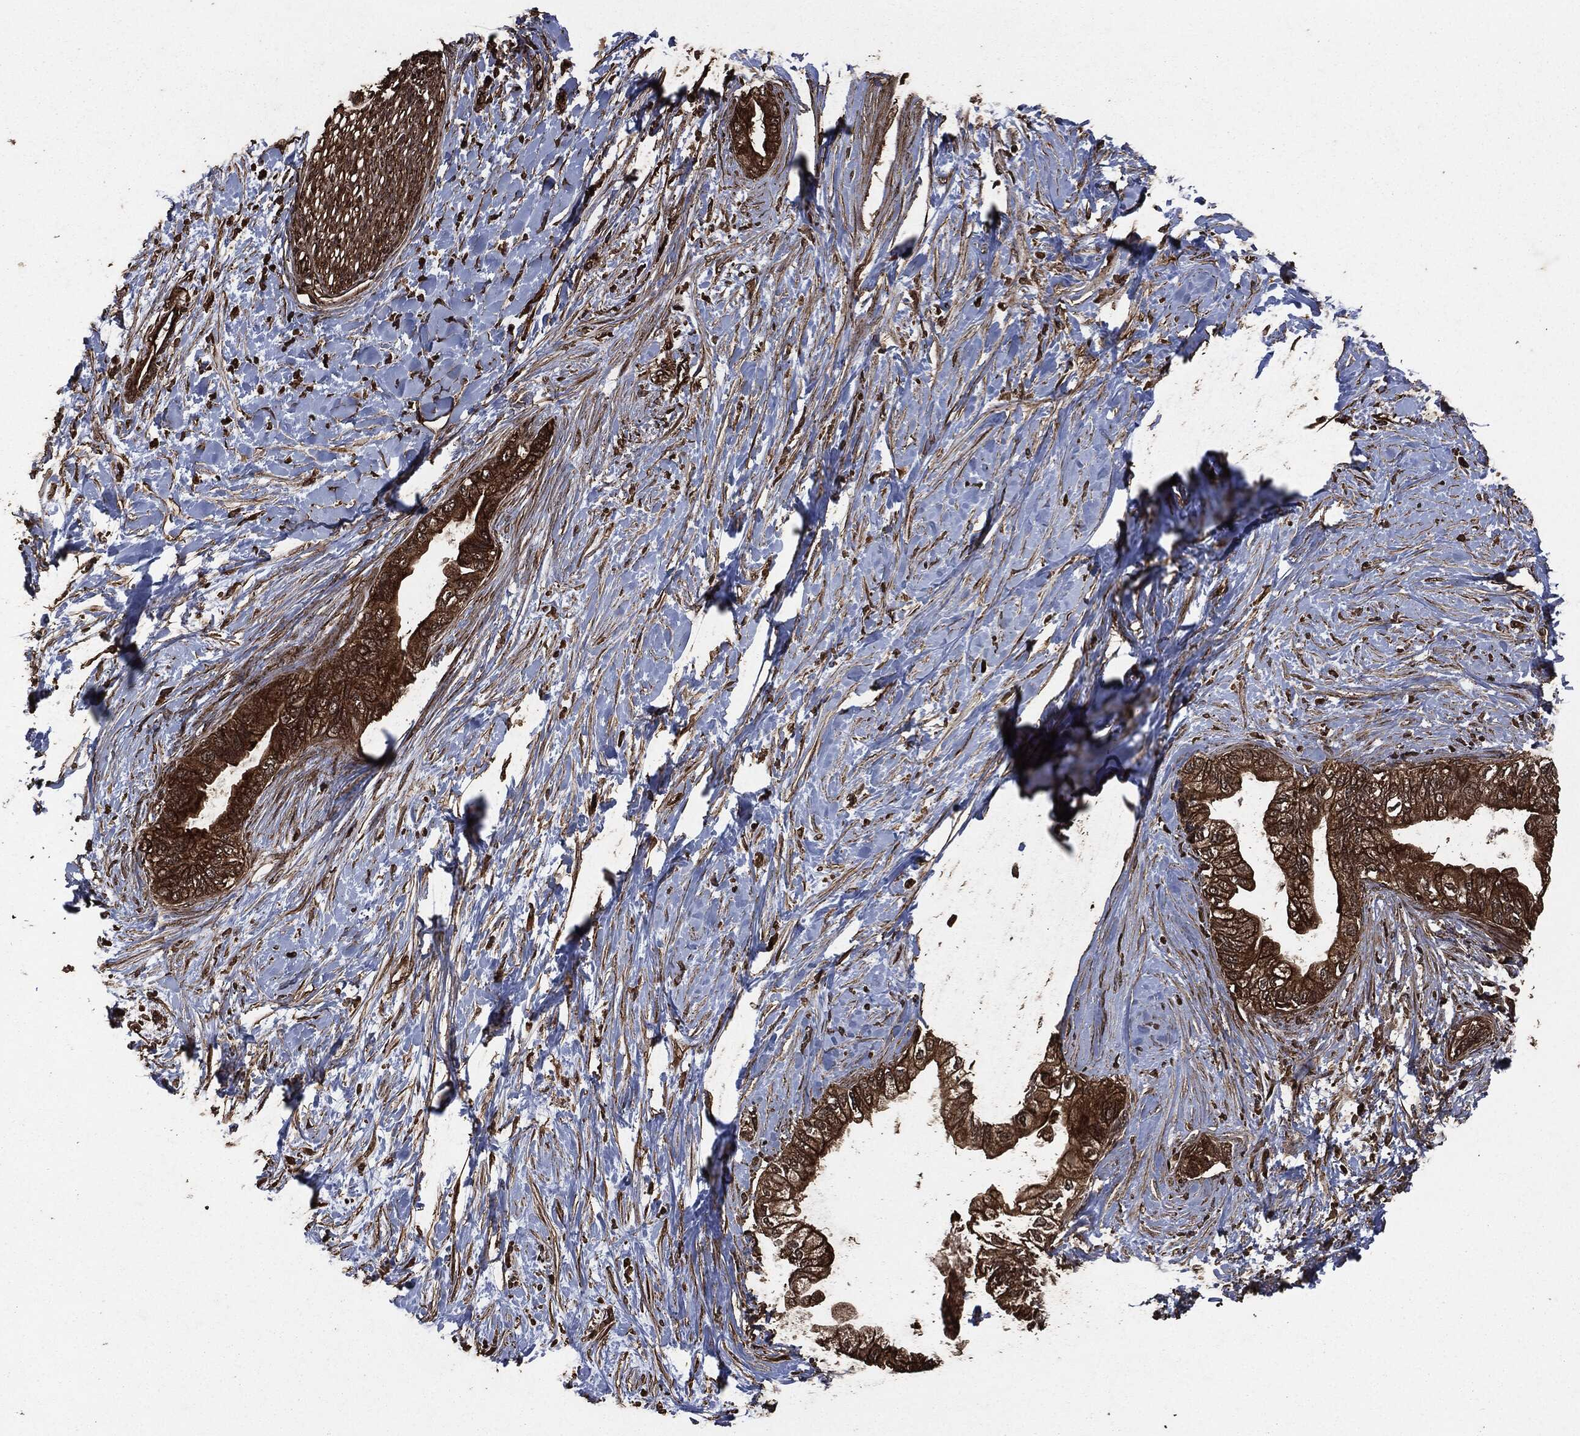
{"staining": {"intensity": "strong", "quantity": ">75%", "location": "cytoplasmic/membranous"}, "tissue": "pancreatic cancer", "cell_type": "Tumor cells", "image_type": "cancer", "snomed": [{"axis": "morphology", "description": "Normal tissue, NOS"}, {"axis": "morphology", "description": "Adenocarcinoma, NOS"}, {"axis": "topography", "description": "Pancreas"}, {"axis": "topography", "description": "Duodenum"}], "caption": "Strong cytoplasmic/membranous protein positivity is present in about >75% of tumor cells in pancreatic cancer.", "gene": "HRAS", "patient": {"sex": "female", "age": 60}}